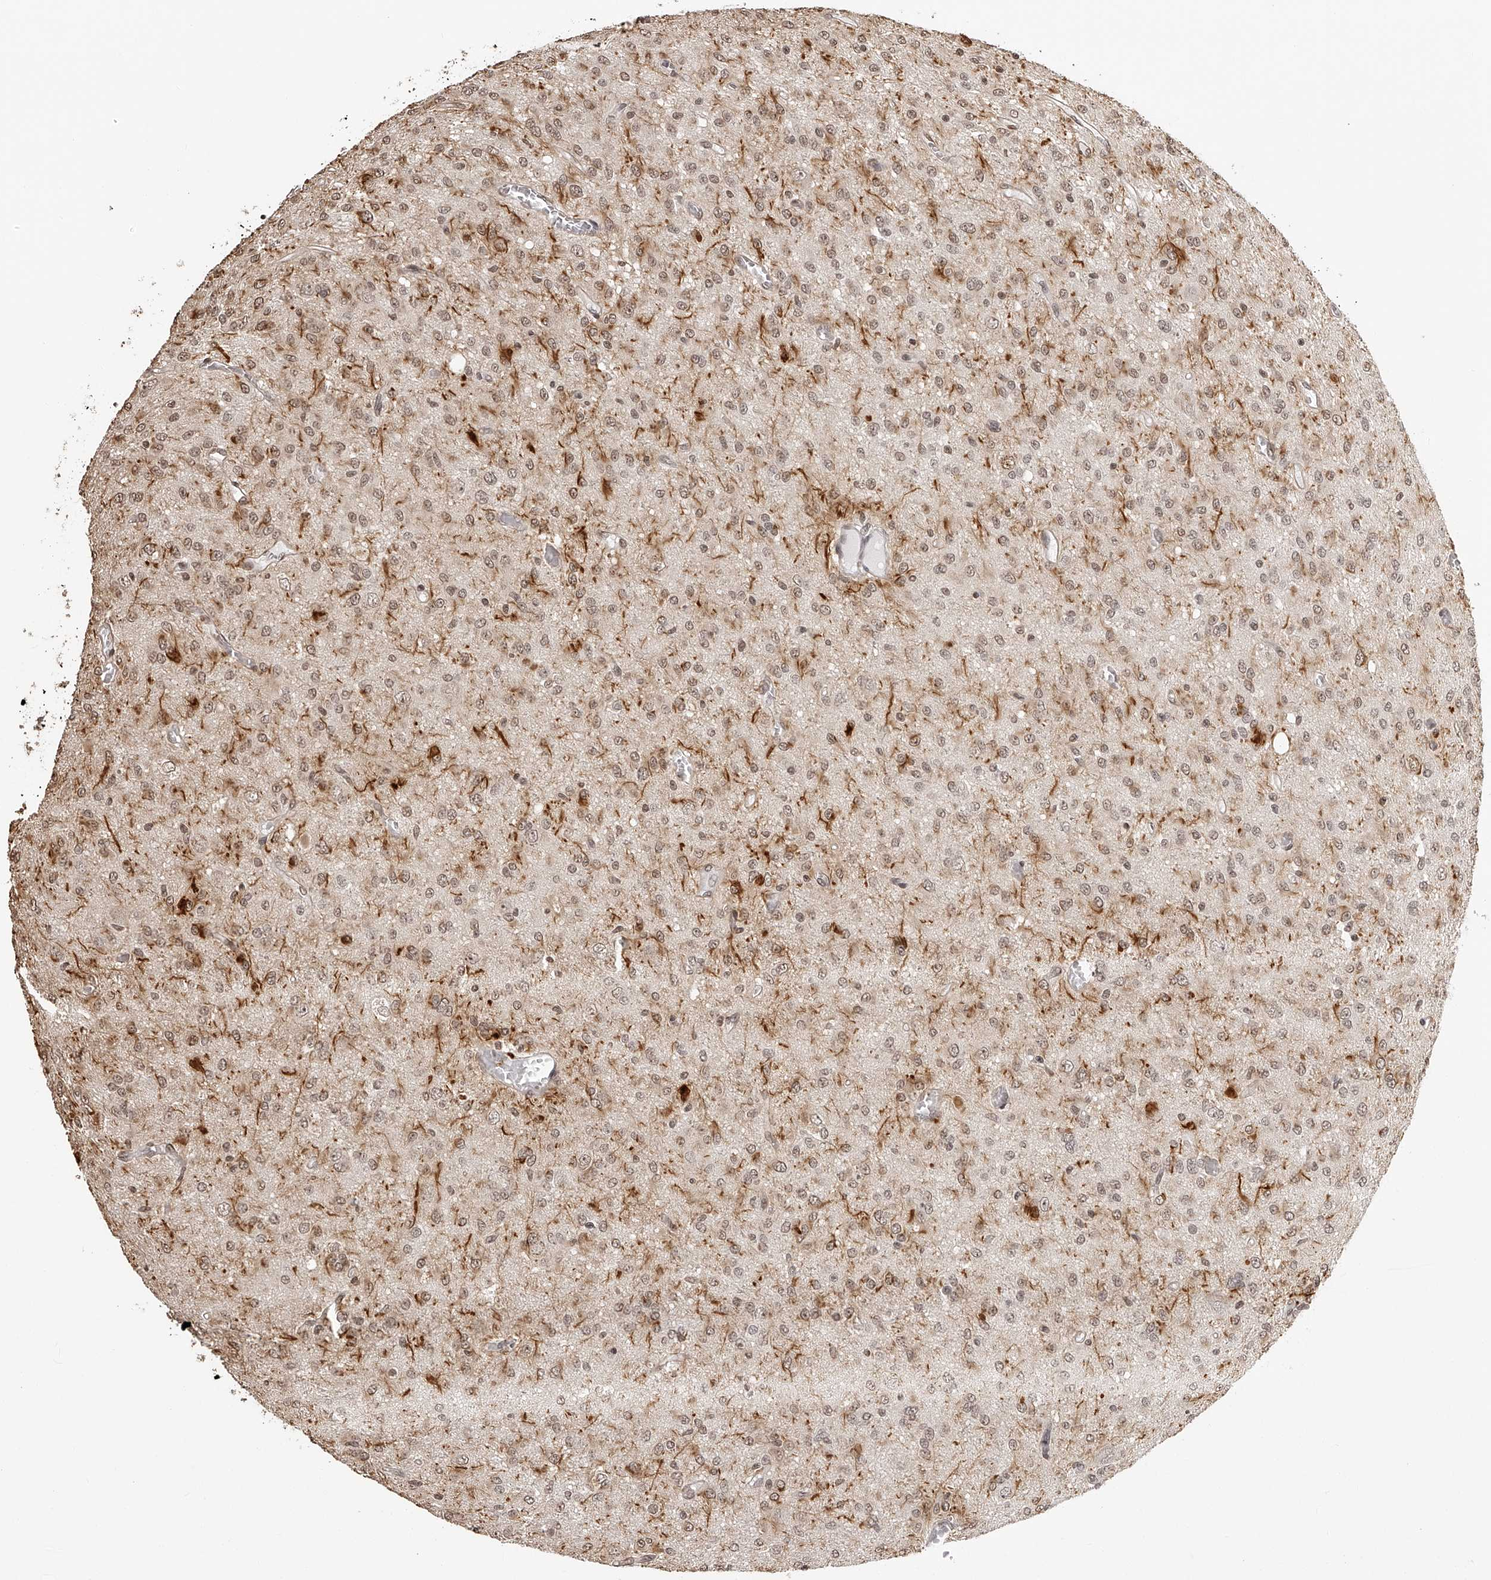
{"staining": {"intensity": "moderate", "quantity": ">75%", "location": "nuclear"}, "tissue": "glioma", "cell_type": "Tumor cells", "image_type": "cancer", "snomed": [{"axis": "morphology", "description": "Glioma, malignant, High grade"}, {"axis": "topography", "description": "Brain"}], "caption": "A micrograph of malignant high-grade glioma stained for a protein exhibits moderate nuclear brown staining in tumor cells.", "gene": "ZNF503", "patient": {"sex": "female", "age": 59}}